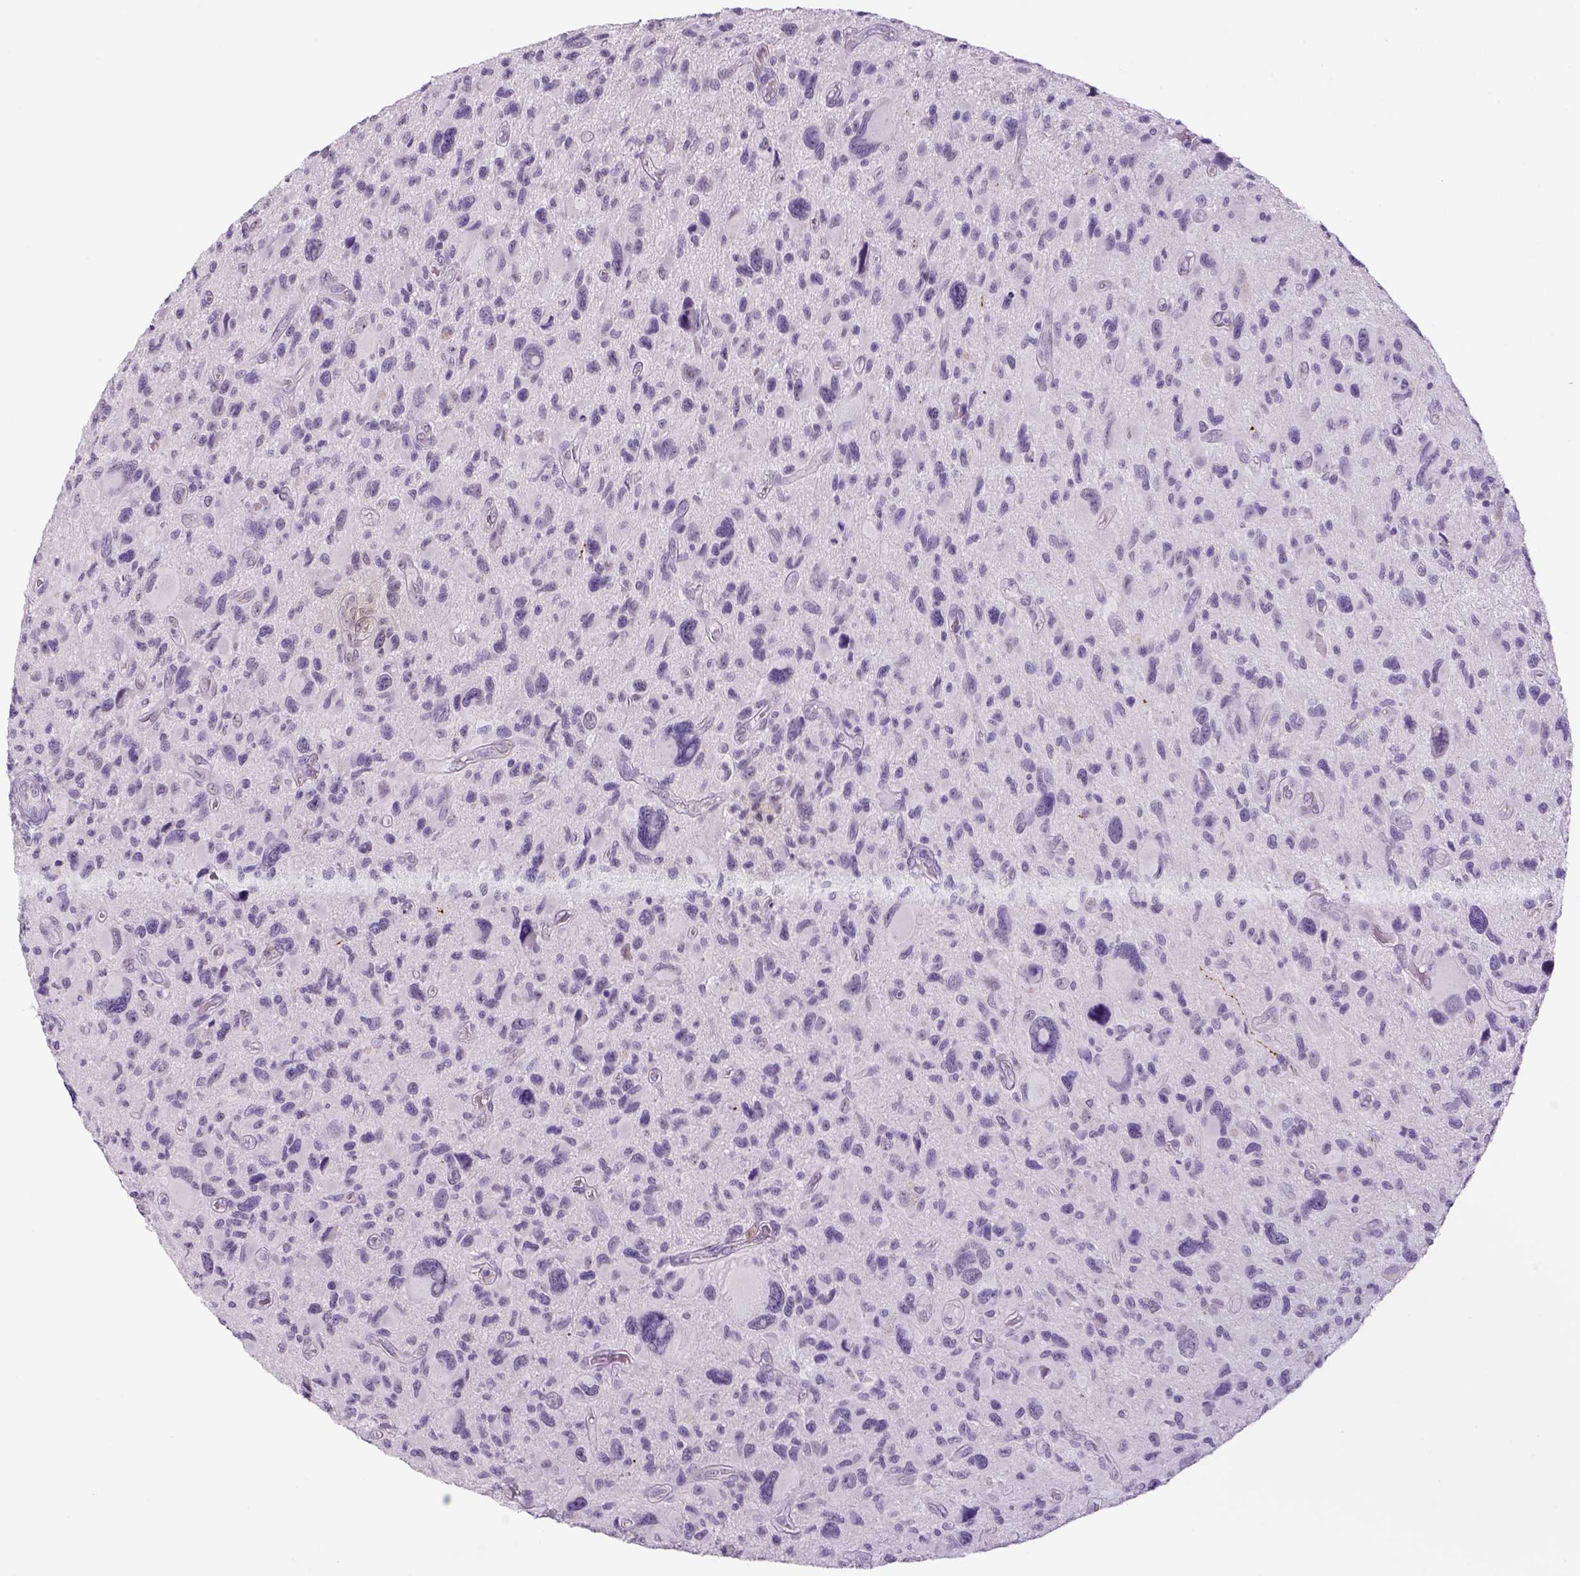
{"staining": {"intensity": "negative", "quantity": "none", "location": "none"}, "tissue": "glioma", "cell_type": "Tumor cells", "image_type": "cancer", "snomed": [{"axis": "morphology", "description": "Glioma, malignant, NOS"}, {"axis": "morphology", "description": "Glioma, malignant, High grade"}, {"axis": "topography", "description": "Brain"}], "caption": "Human glioma stained for a protein using immunohistochemistry (IHC) shows no positivity in tumor cells.", "gene": "DBH", "patient": {"sex": "female", "age": 71}}